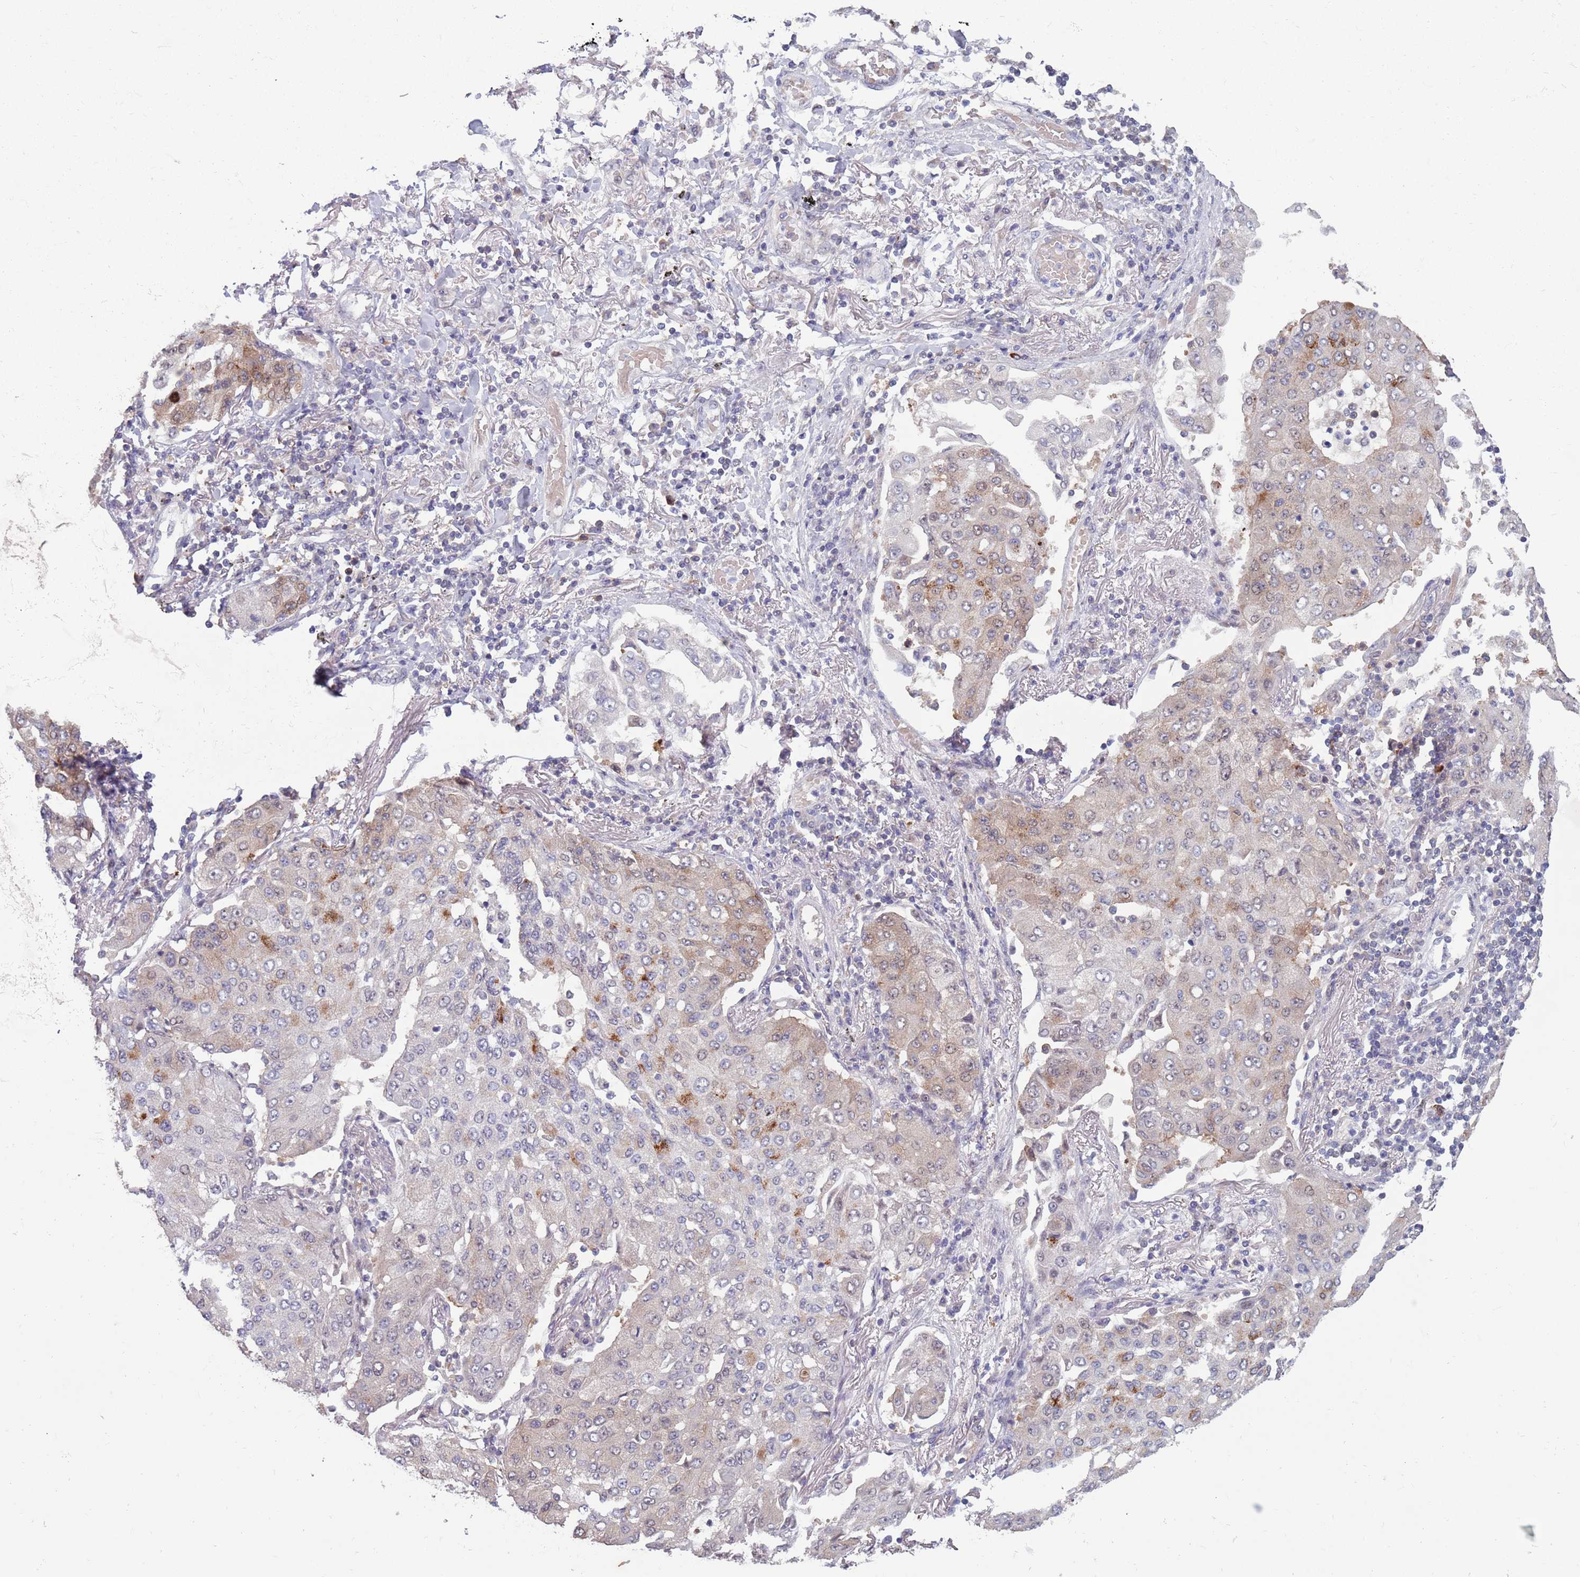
{"staining": {"intensity": "moderate", "quantity": "<25%", "location": "cytoplasmic/membranous"}, "tissue": "lung cancer", "cell_type": "Tumor cells", "image_type": "cancer", "snomed": [{"axis": "morphology", "description": "Squamous cell carcinoma, NOS"}, {"axis": "topography", "description": "Lung"}], "caption": "The immunohistochemical stain labels moderate cytoplasmic/membranous positivity in tumor cells of squamous cell carcinoma (lung) tissue.", "gene": "CLNS1A", "patient": {"sex": "male", "age": 74}}